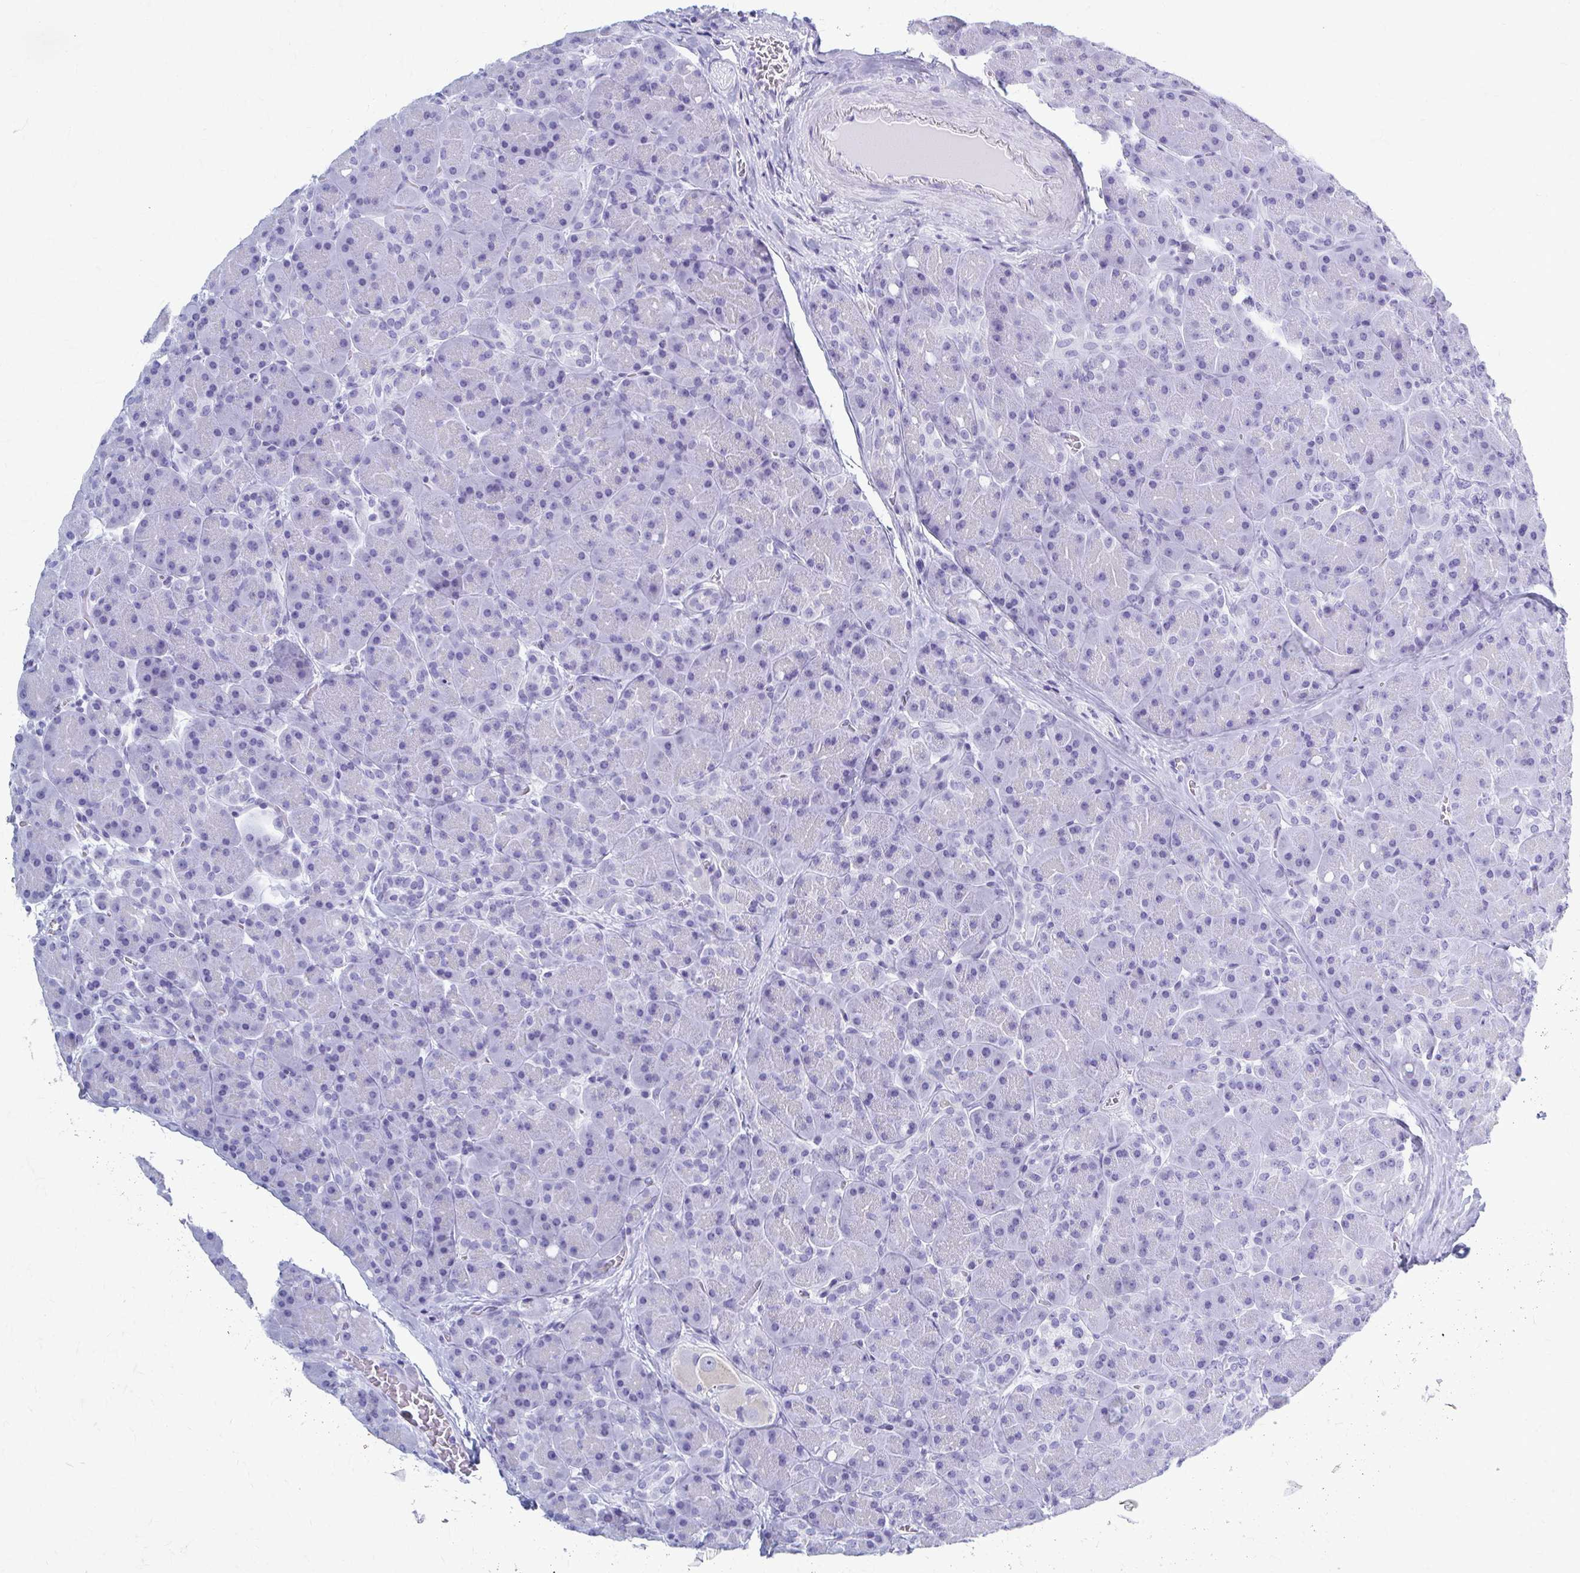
{"staining": {"intensity": "negative", "quantity": "none", "location": "none"}, "tissue": "pancreas", "cell_type": "Exocrine glandular cells", "image_type": "normal", "snomed": [{"axis": "morphology", "description": "Normal tissue, NOS"}, {"axis": "topography", "description": "Pancreas"}], "caption": "The photomicrograph reveals no staining of exocrine glandular cells in normal pancreas. (DAB IHC visualized using brightfield microscopy, high magnification).", "gene": "CELF5", "patient": {"sex": "male", "age": 55}}